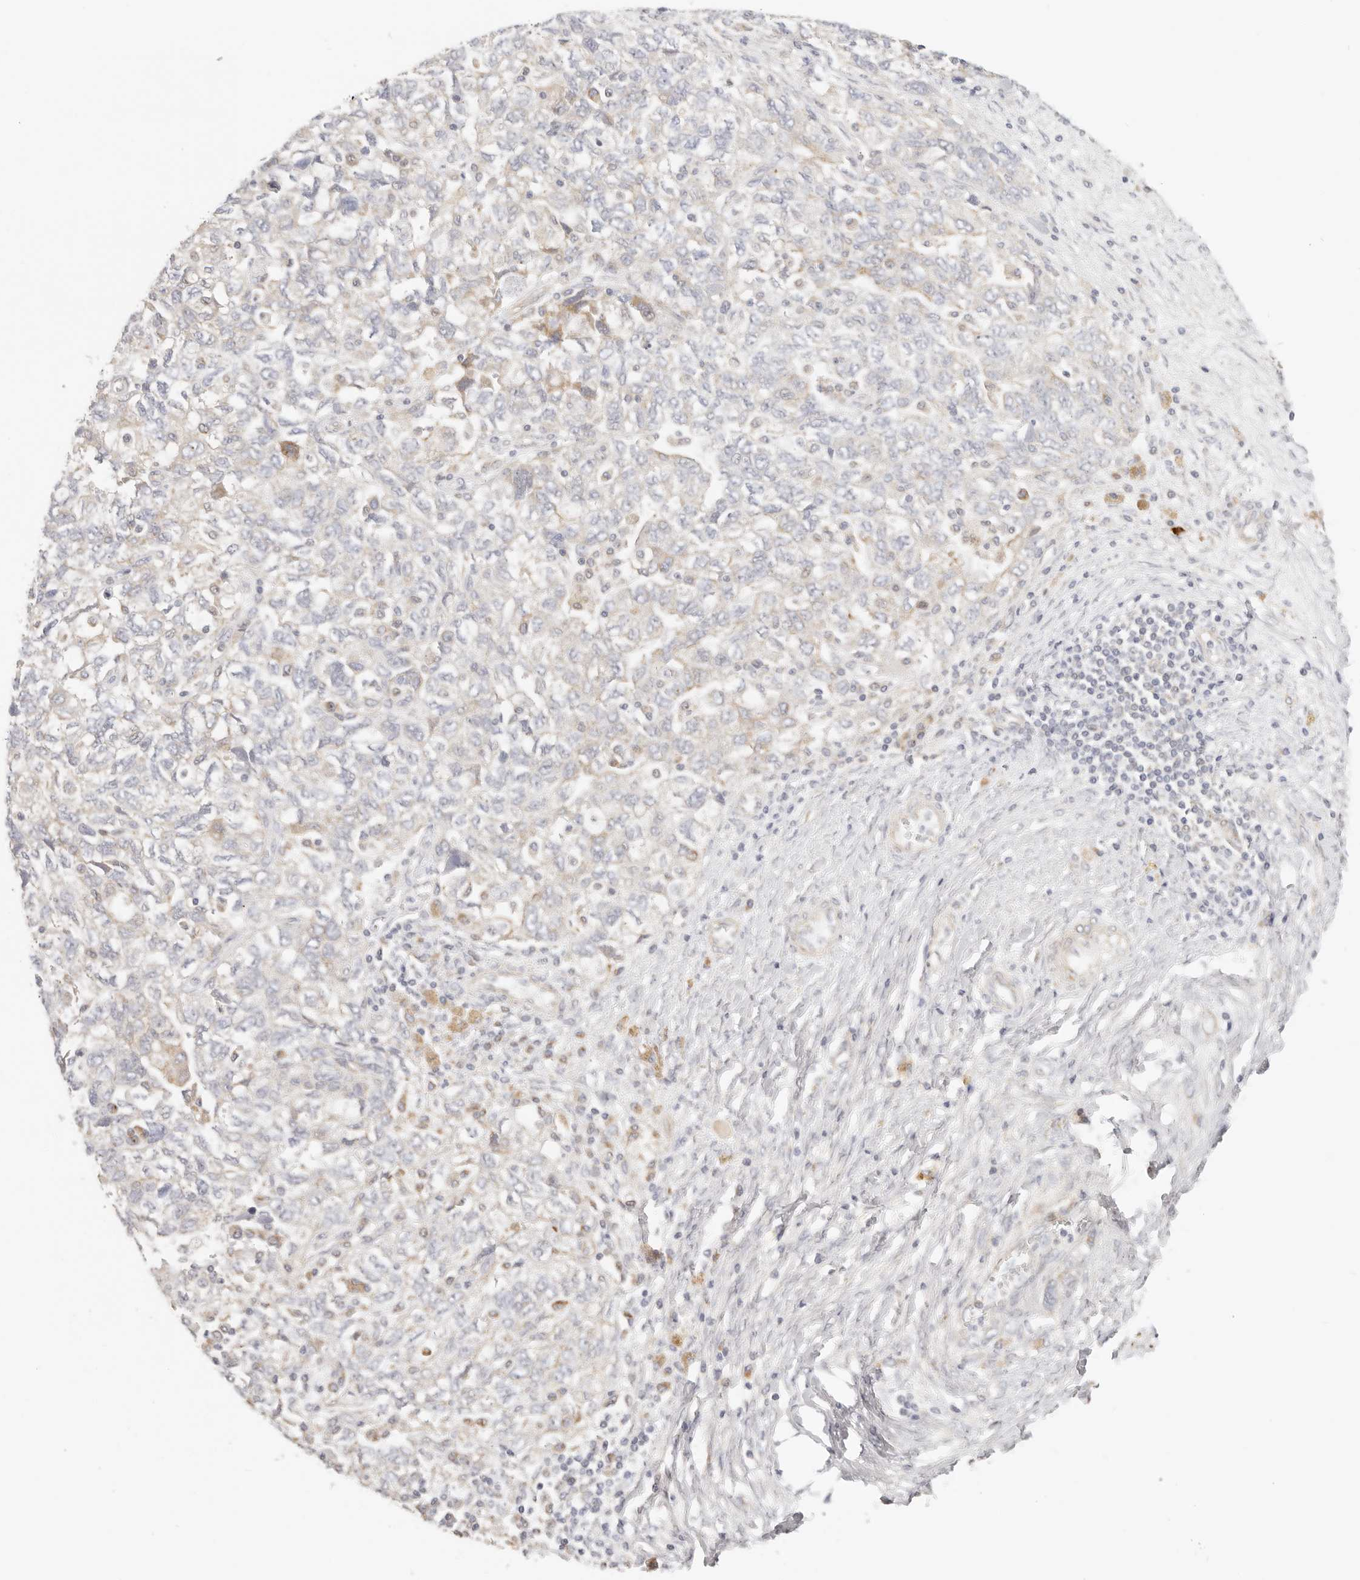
{"staining": {"intensity": "negative", "quantity": "none", "location": "none"}, "tissue": "ovarian cancer", "cell_type": "Tumor cells", "image_type": "cancer", "snomed": [{"axis": "morphology", "description": "Carcinoma, NOS"}, {"axis": "morphology", "description": "Cystadenocarcinoma, serous, NOS"}, {"axis": "topography", "description": "Ovary"}], "caption": "High power microscopy micrograph of an immunohistochemistry (IHC) image of ovarian cancer, revealing no significant staining in tumor cells.", "gene": "DTNBP1", "patient": {"sex": "female", "age": 69}}